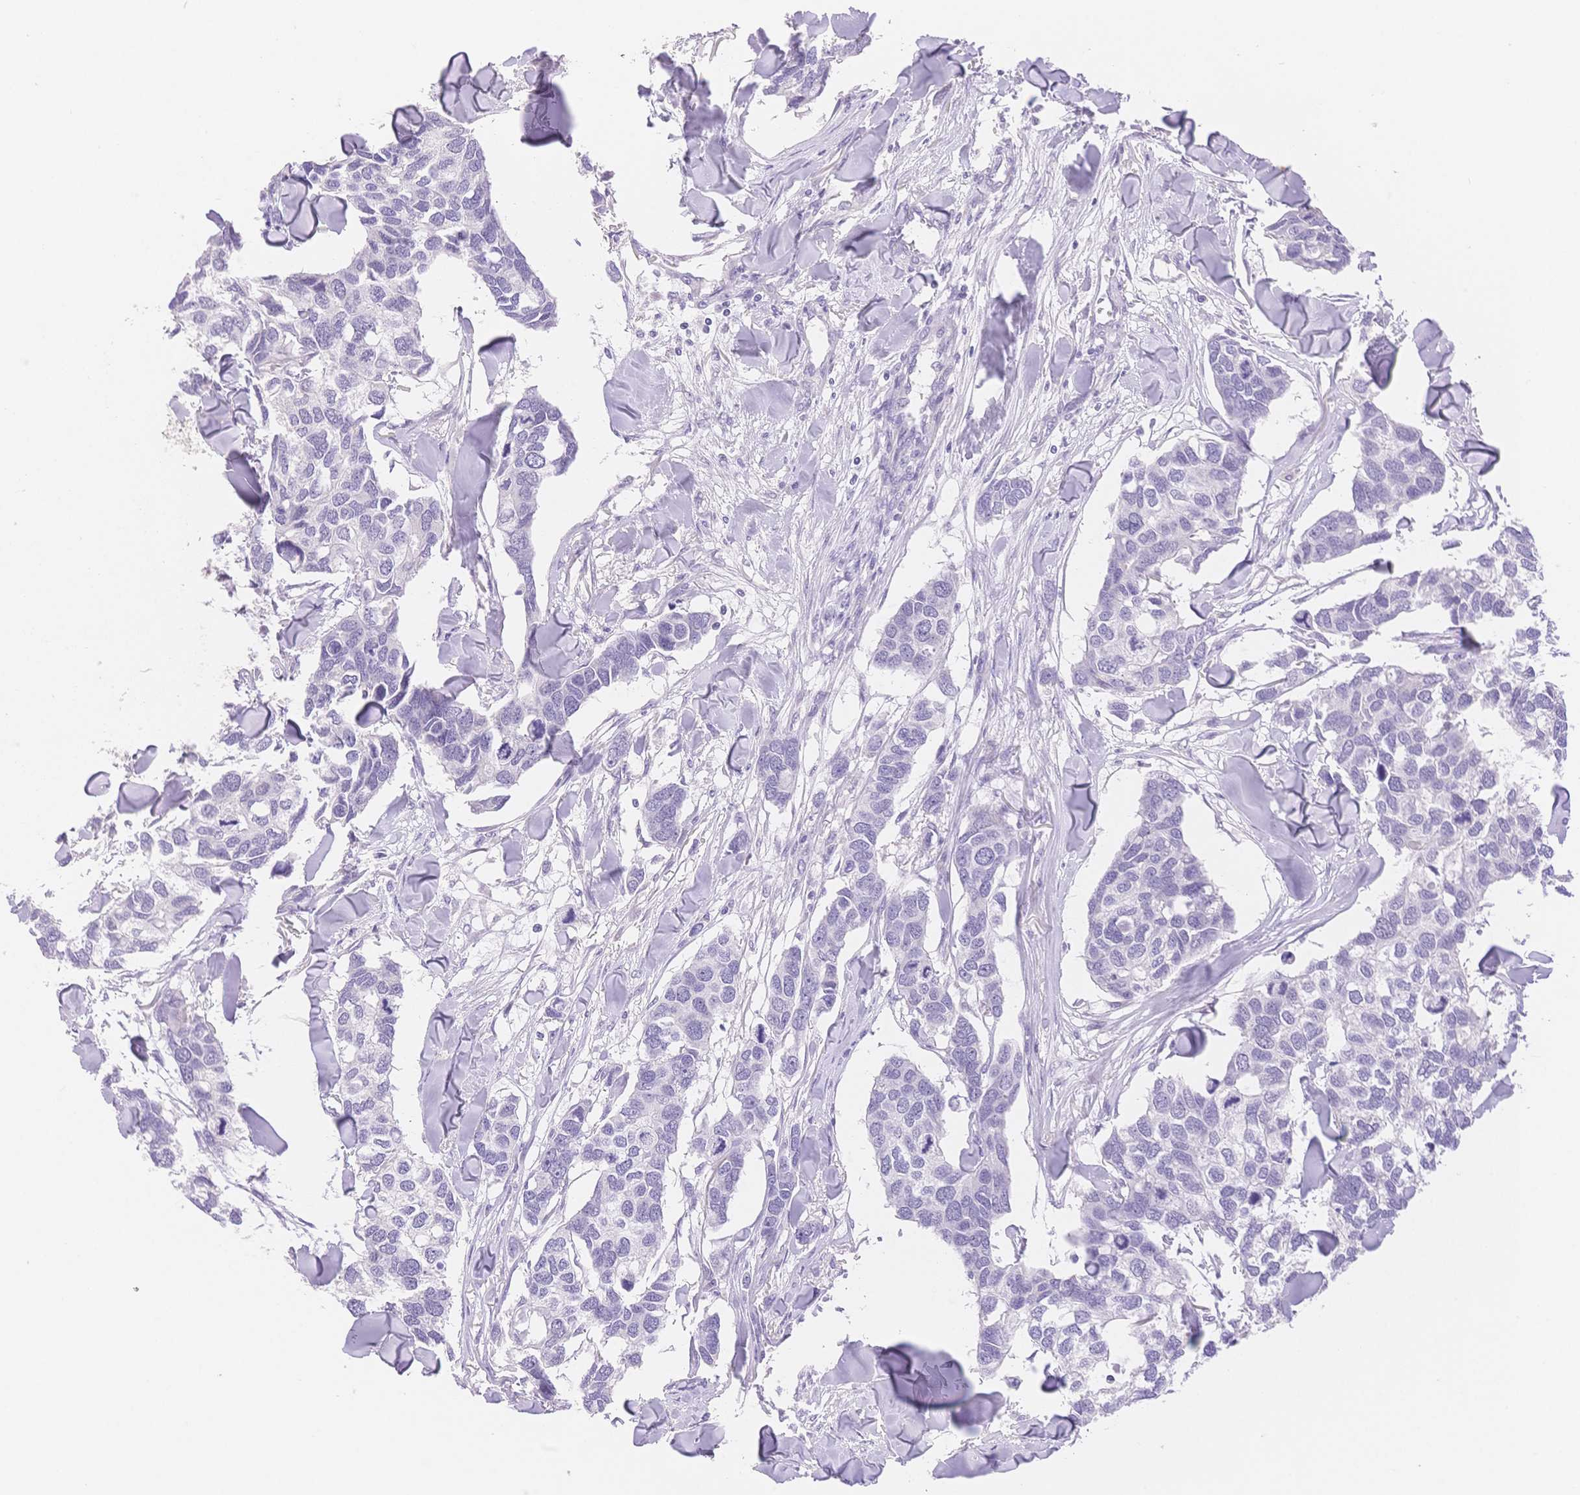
{"staining": {"intensity": "negative", "quantity": "none", "location": "none"}, "tissue": "breast cancer", "cell_type": "Tumor cells", "image_type": "cancer", "snomed": [{"axis": "morphology", "description": "Duct carcinoma"}, {"axis": "topography", "description": "Breast"}], "caption": "IHC histopathology image of neoplastic tissue: invasive ductal carcinoma (breast) stained with DAB reveals no significant protein positivity in tumor cells.", "gene": "MYOM1", "patient": {"sex": "female", "age": 83}}